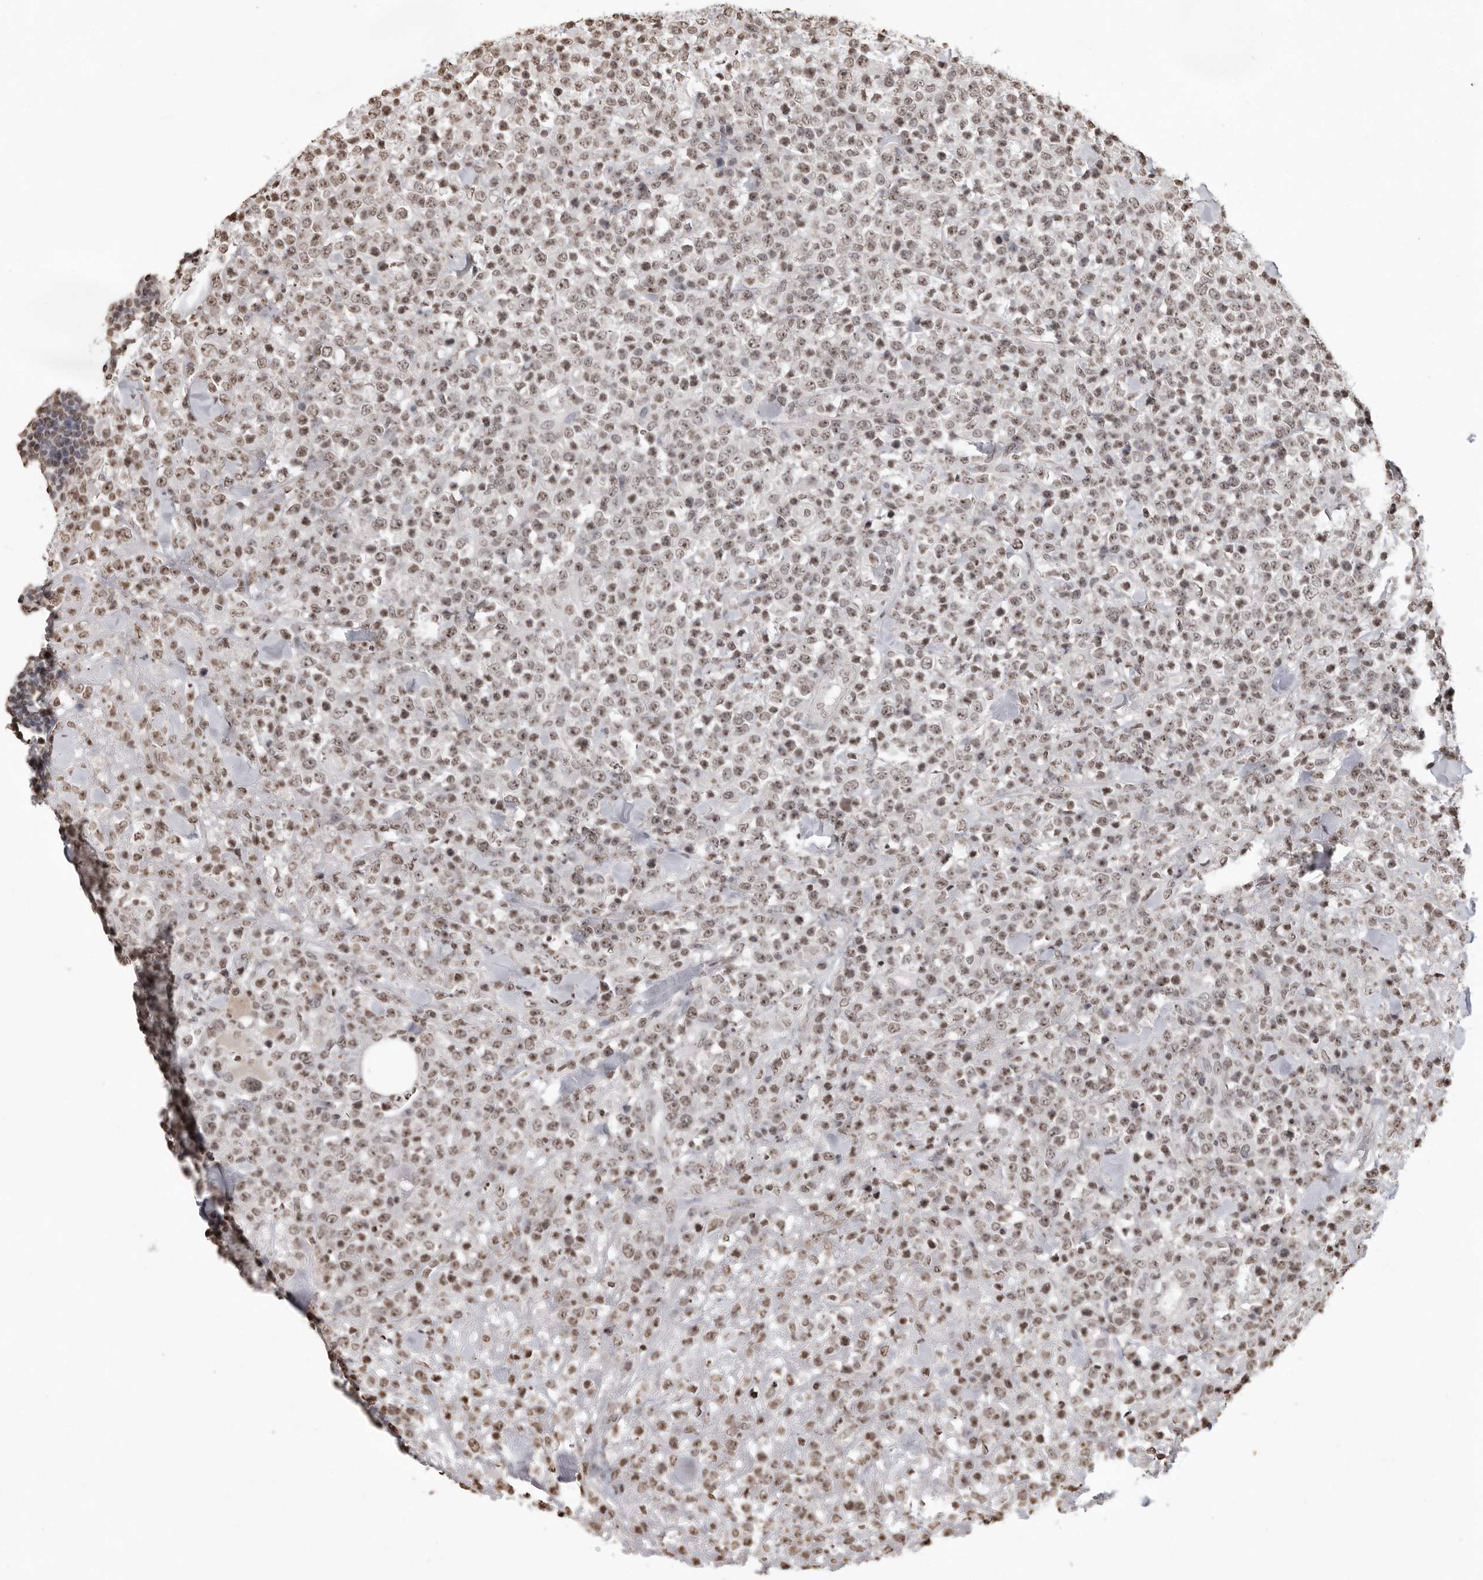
{"staining": {"intensity": "weak", "quantity": ">75%", "location": "nuclear"}, "tissue": "lymphoma", "cell_type": "Tumor cells", "image_type": "cancer", "snomed": [{"axis": "morphology", "description": "Malignant lymphoma, non-Hodgkin's type, High grade"}, {"axis": "topography", "description": "Colon"}], "caption": "Malignant lymphoma, non-Hodgkin's type (high-grade) stained with immunohistochemistry (IHC) displays weak nuclear positivity in approximately >75% of tumor cells. The staining was performed using DAB (3,3'-diaminobenzidine) to visualize the protein expression in brown, while the nuclei were stained in blue with hematoxylin (Magnification: 20x).", "gene": "WDR45", "patient": {"sex": "female", "age": 53}}